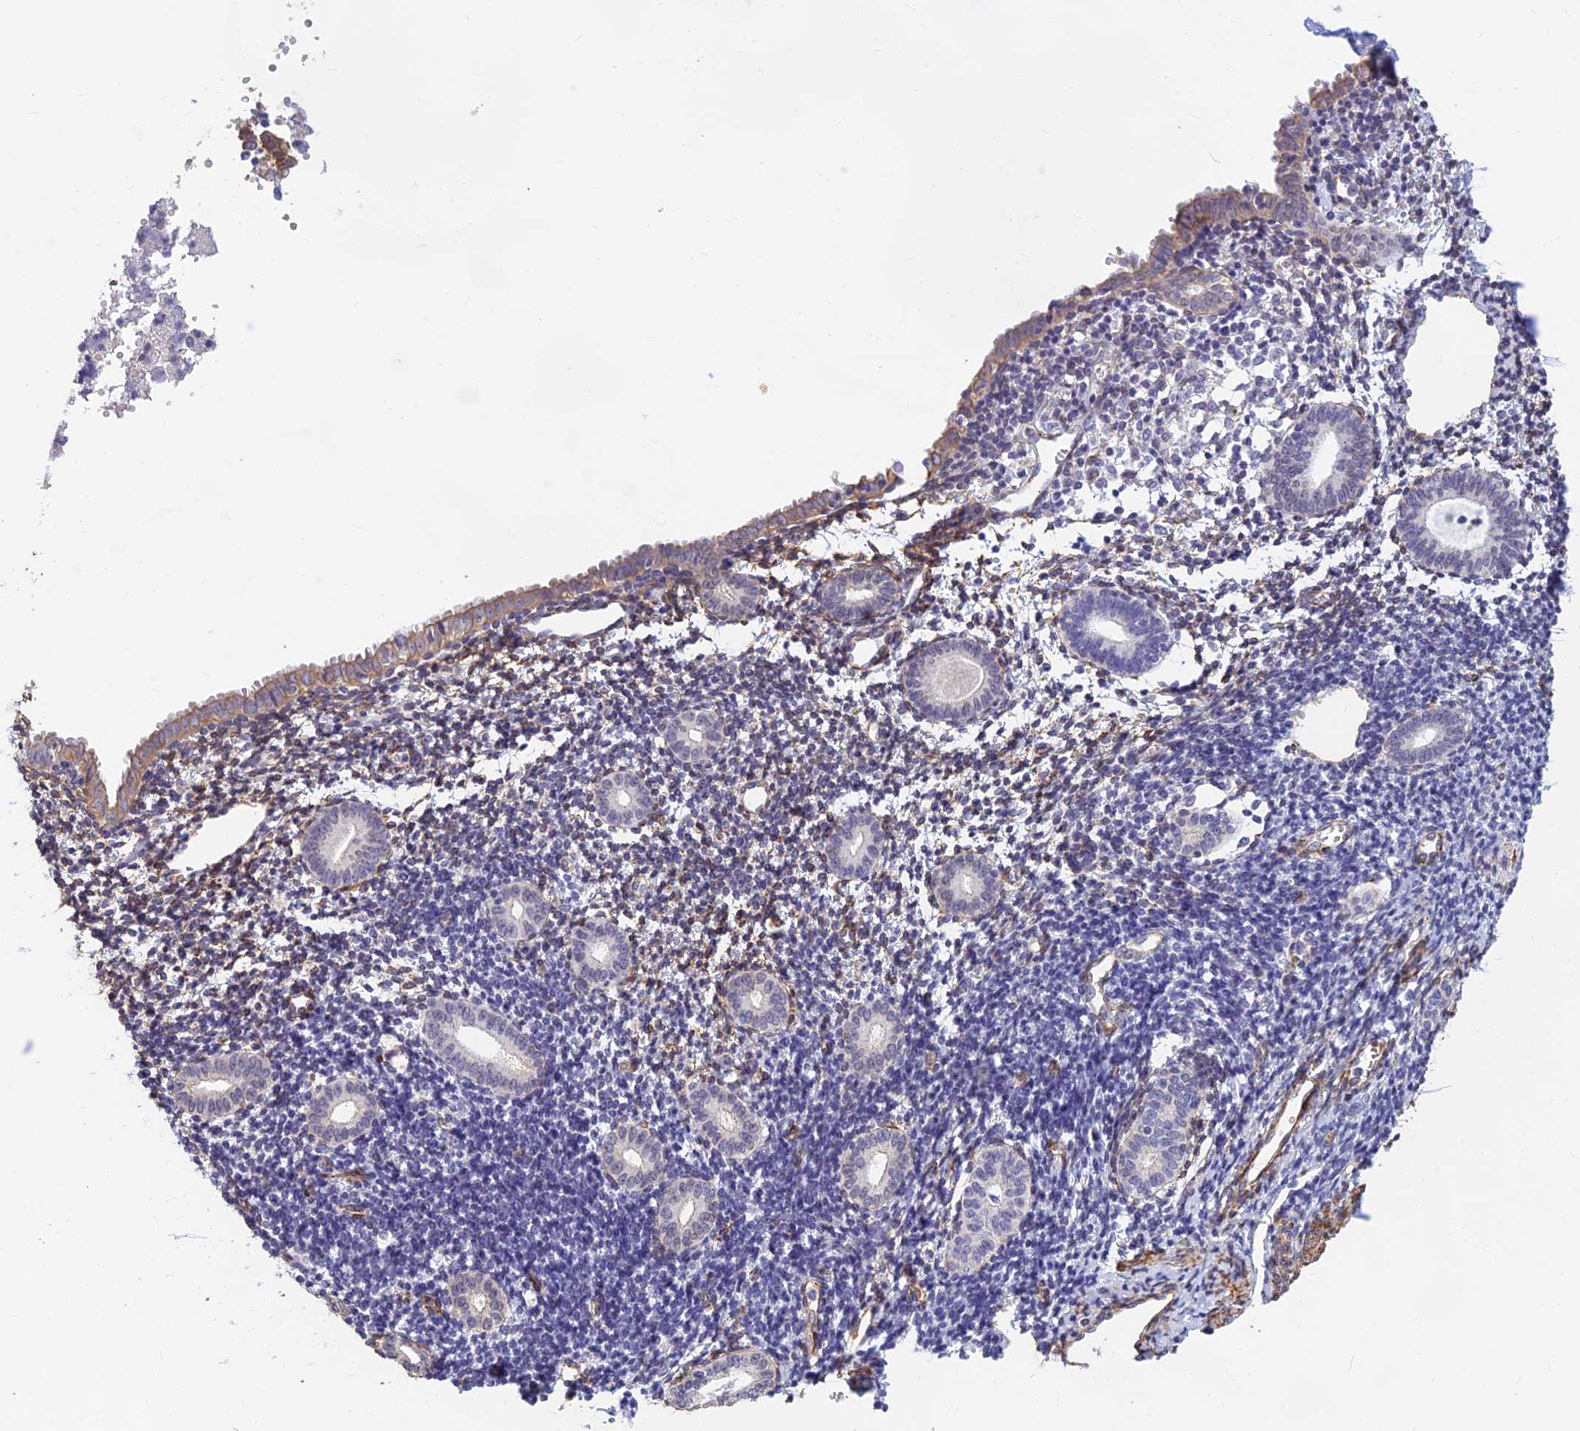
{"staining": {"intensity": "negative", "quantity": "none", "location": "none"}, "tissue": "endometrium", "cell_type": "Cells in endometrial stroma", "image_type": "normal", "snomed": [{"axis": "morphology", "description": "Normal tissue, NOS"}, {"axis": "topography", "description": "Endometrium"}], "caption": "High magnification brightfield microscopy of benign endometrium stained with DAB (3,3'-diaminobenzidine) (brown) and counterstained with hematoxylin (blue): cells in endometrial stroma show no significant expression. The staining was performed using DAB (3,3'-diaminobenzidine) to visualize the protein expression in brown, while the nuclei were stained in blue with hematoxylin (Magnification: 20x).", "gene": "ALDH1L2", "patient": {"sex": "female", "age": 56}}